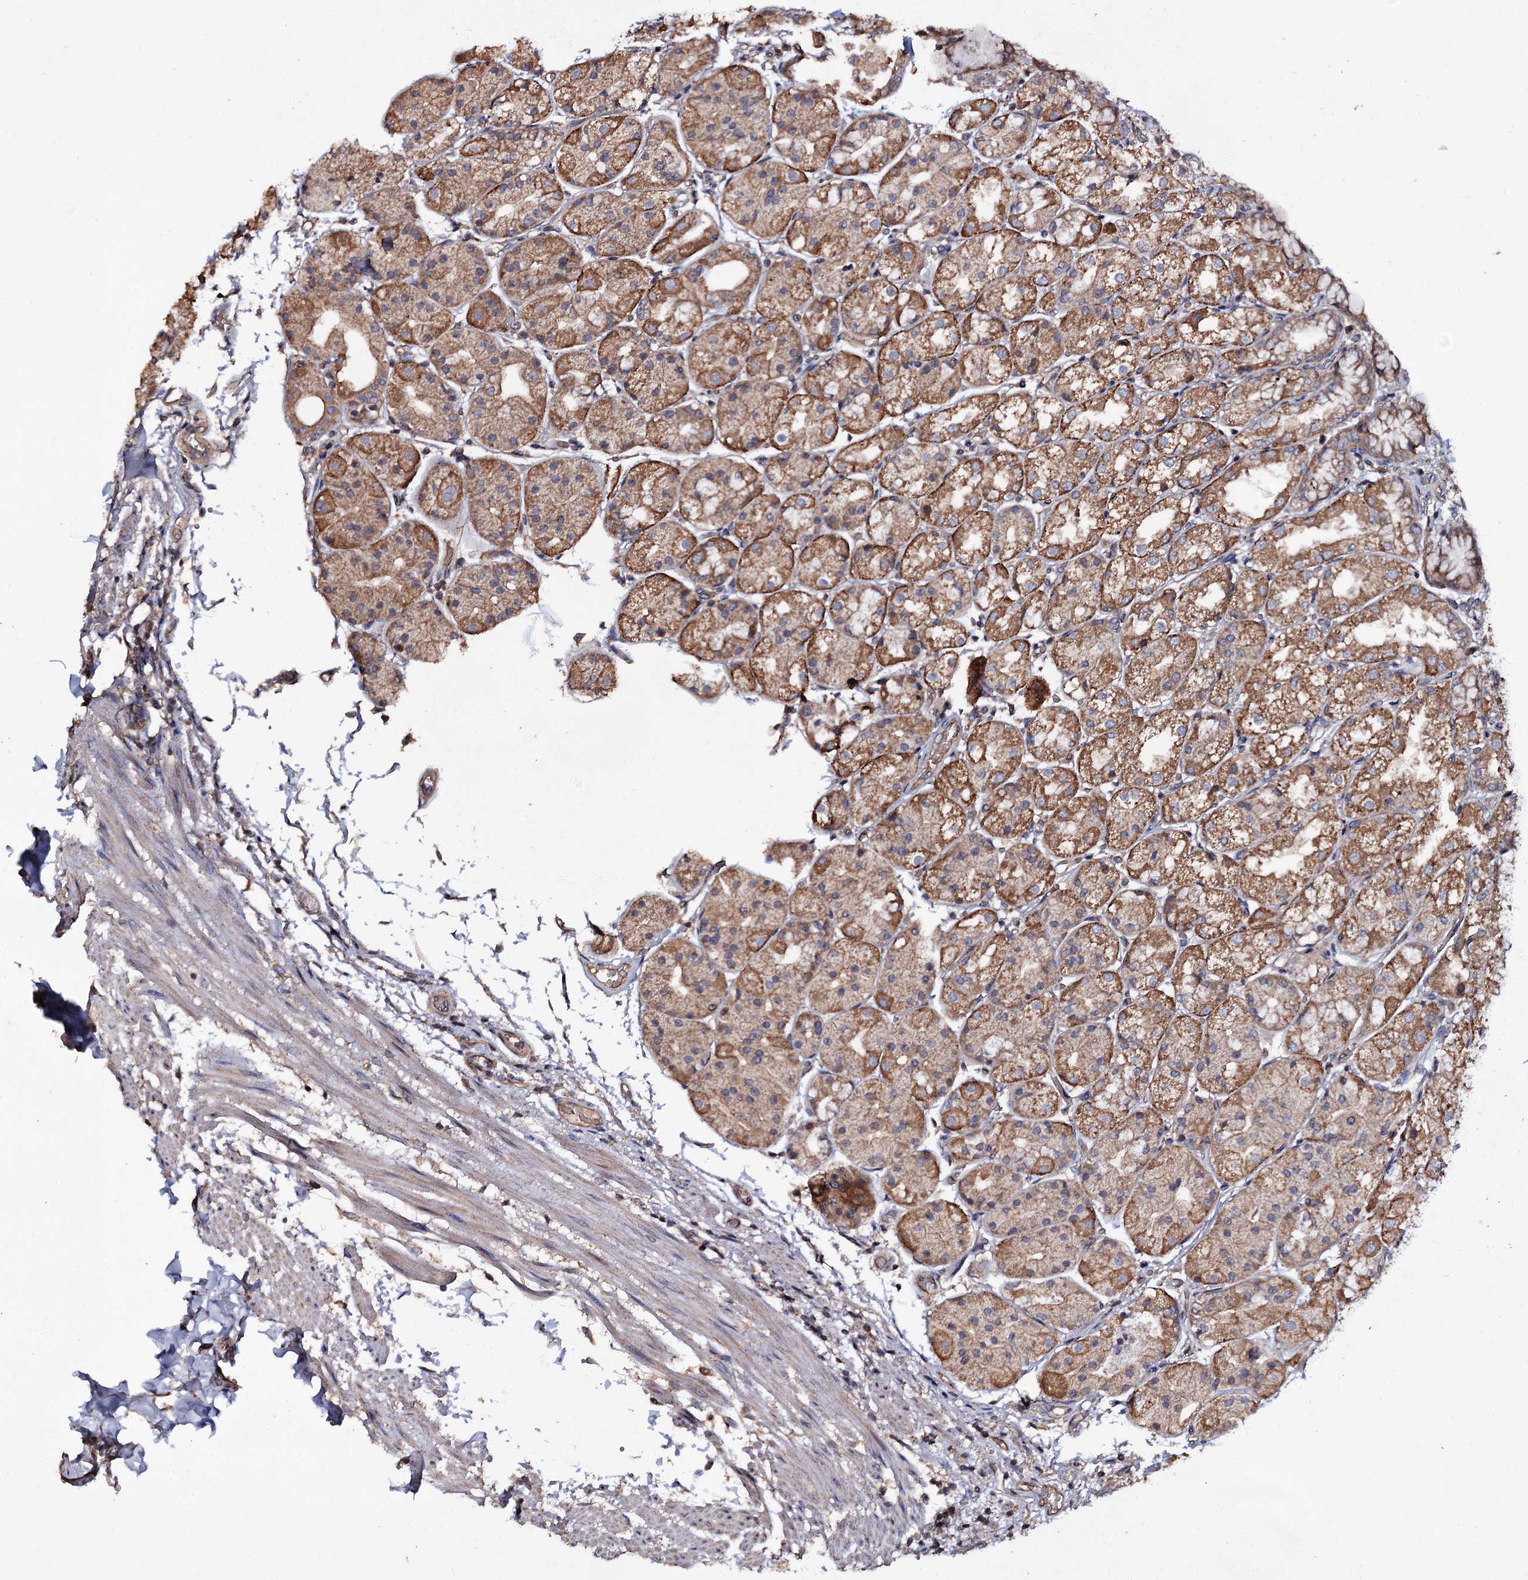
{"staining": {"intensity": "moderate", "quantity": ">75%", "location": "cytoplasmic/membranous"}, "tissue": "stomach", "cell_type": "Glandular cells", "image_type": "normal", "snomed": [{"axis": "morphology", "description": "Normal tissue, NOS"}, {"axis": "topography", "description": "Stomach, upper"}], "caption": "Stomach stained with immunohistochemistry displays moderate cytoplasmic/membranous staining in approximately >75% of glandular cells.", "gene": "TTC23", "patient": {"sex": "male", "age": 72}}